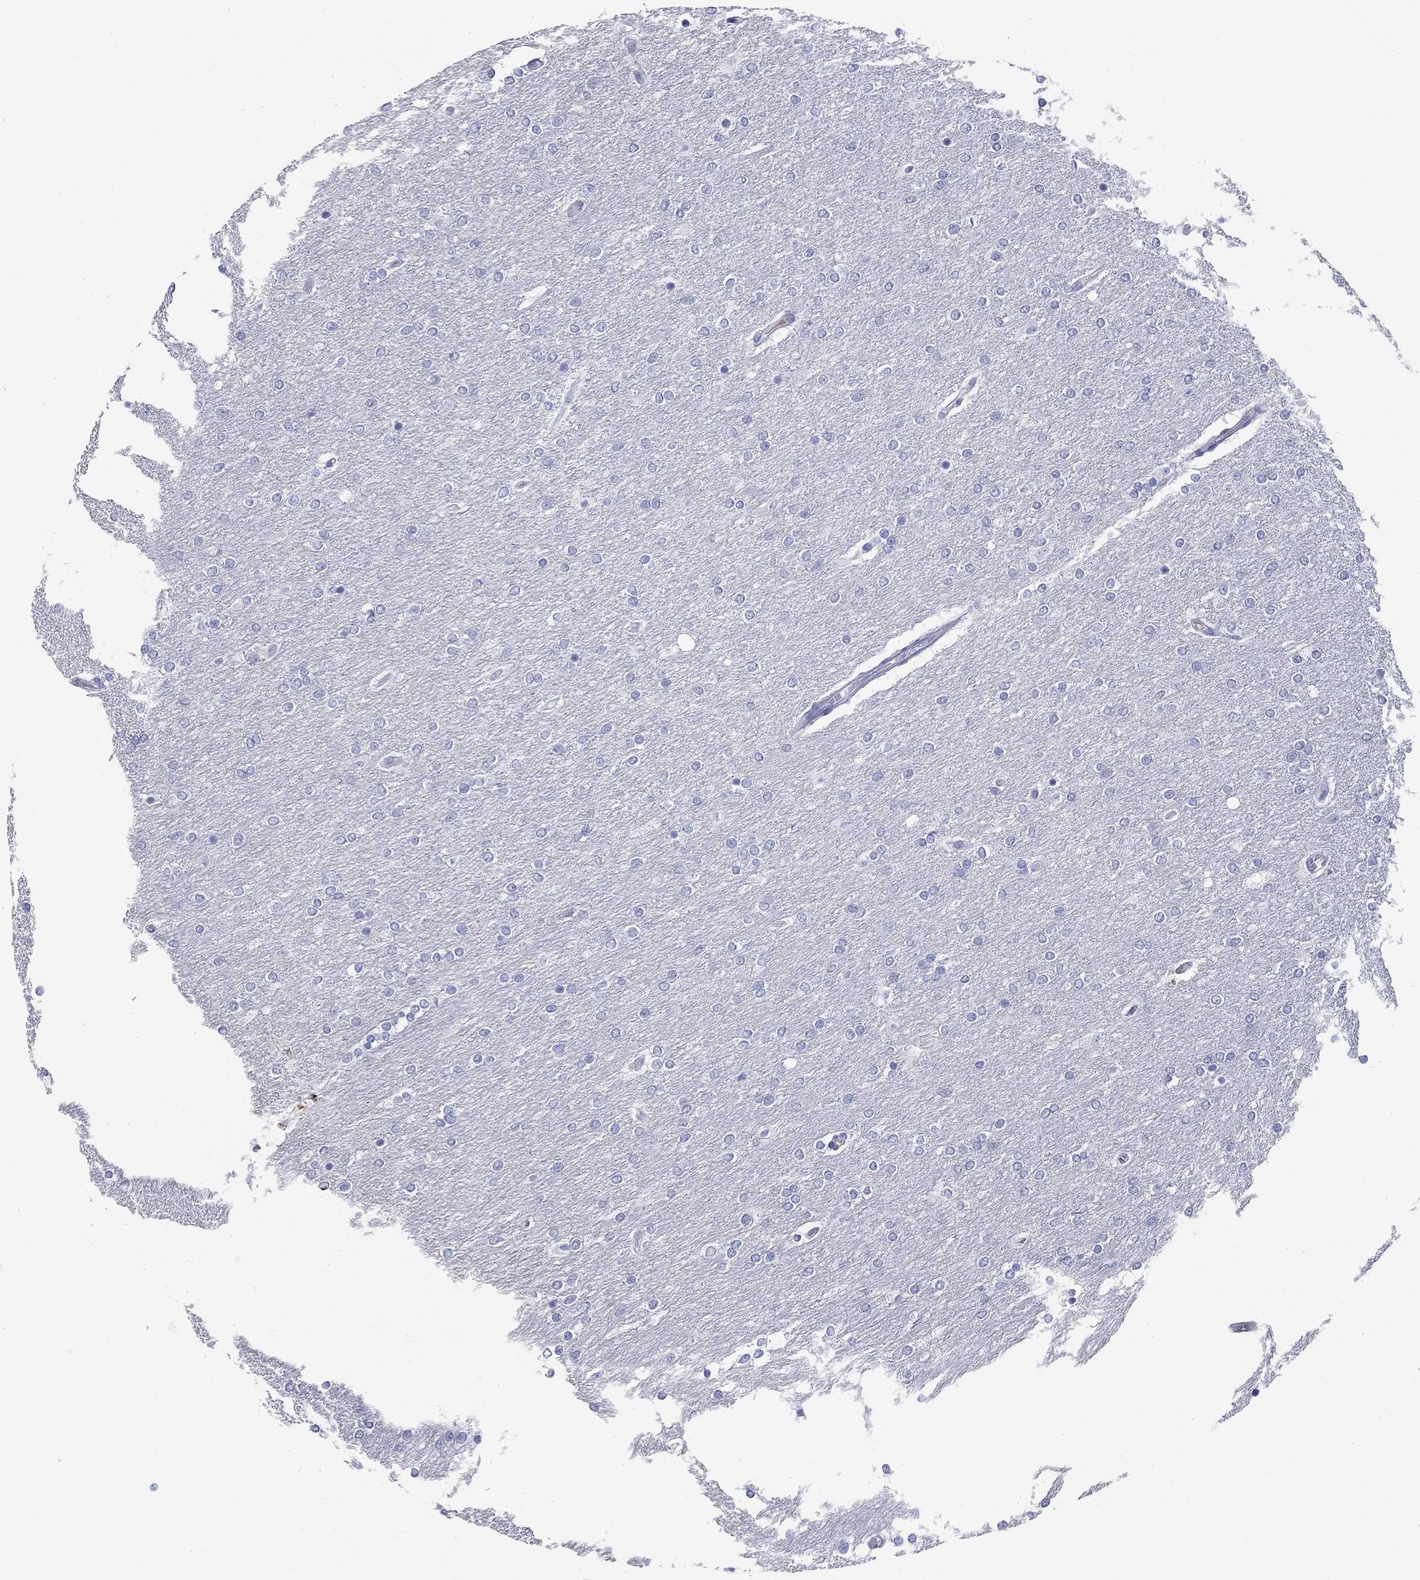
{"staining": {"intensity": "negative", "quantity": "none", "location": "none"}, "tissue": "glioma", "cell_type": "Tumor cells", "image_type": "cancer", "snomed": [{"axis": "morphology", "description": "Glioma, malignant, High grade"}, {"axis": "topography", "description": "Brain"}], "caption": "A histopathology image of human malignant glioma (high-grade) is negative for staining in tumor cells. (DAB (3,3'-diaminobenzidine) IHC with hematoxylin counter stain).", "gene": "PHOX2B", "patient": {"sex": "female", "age": 61}}